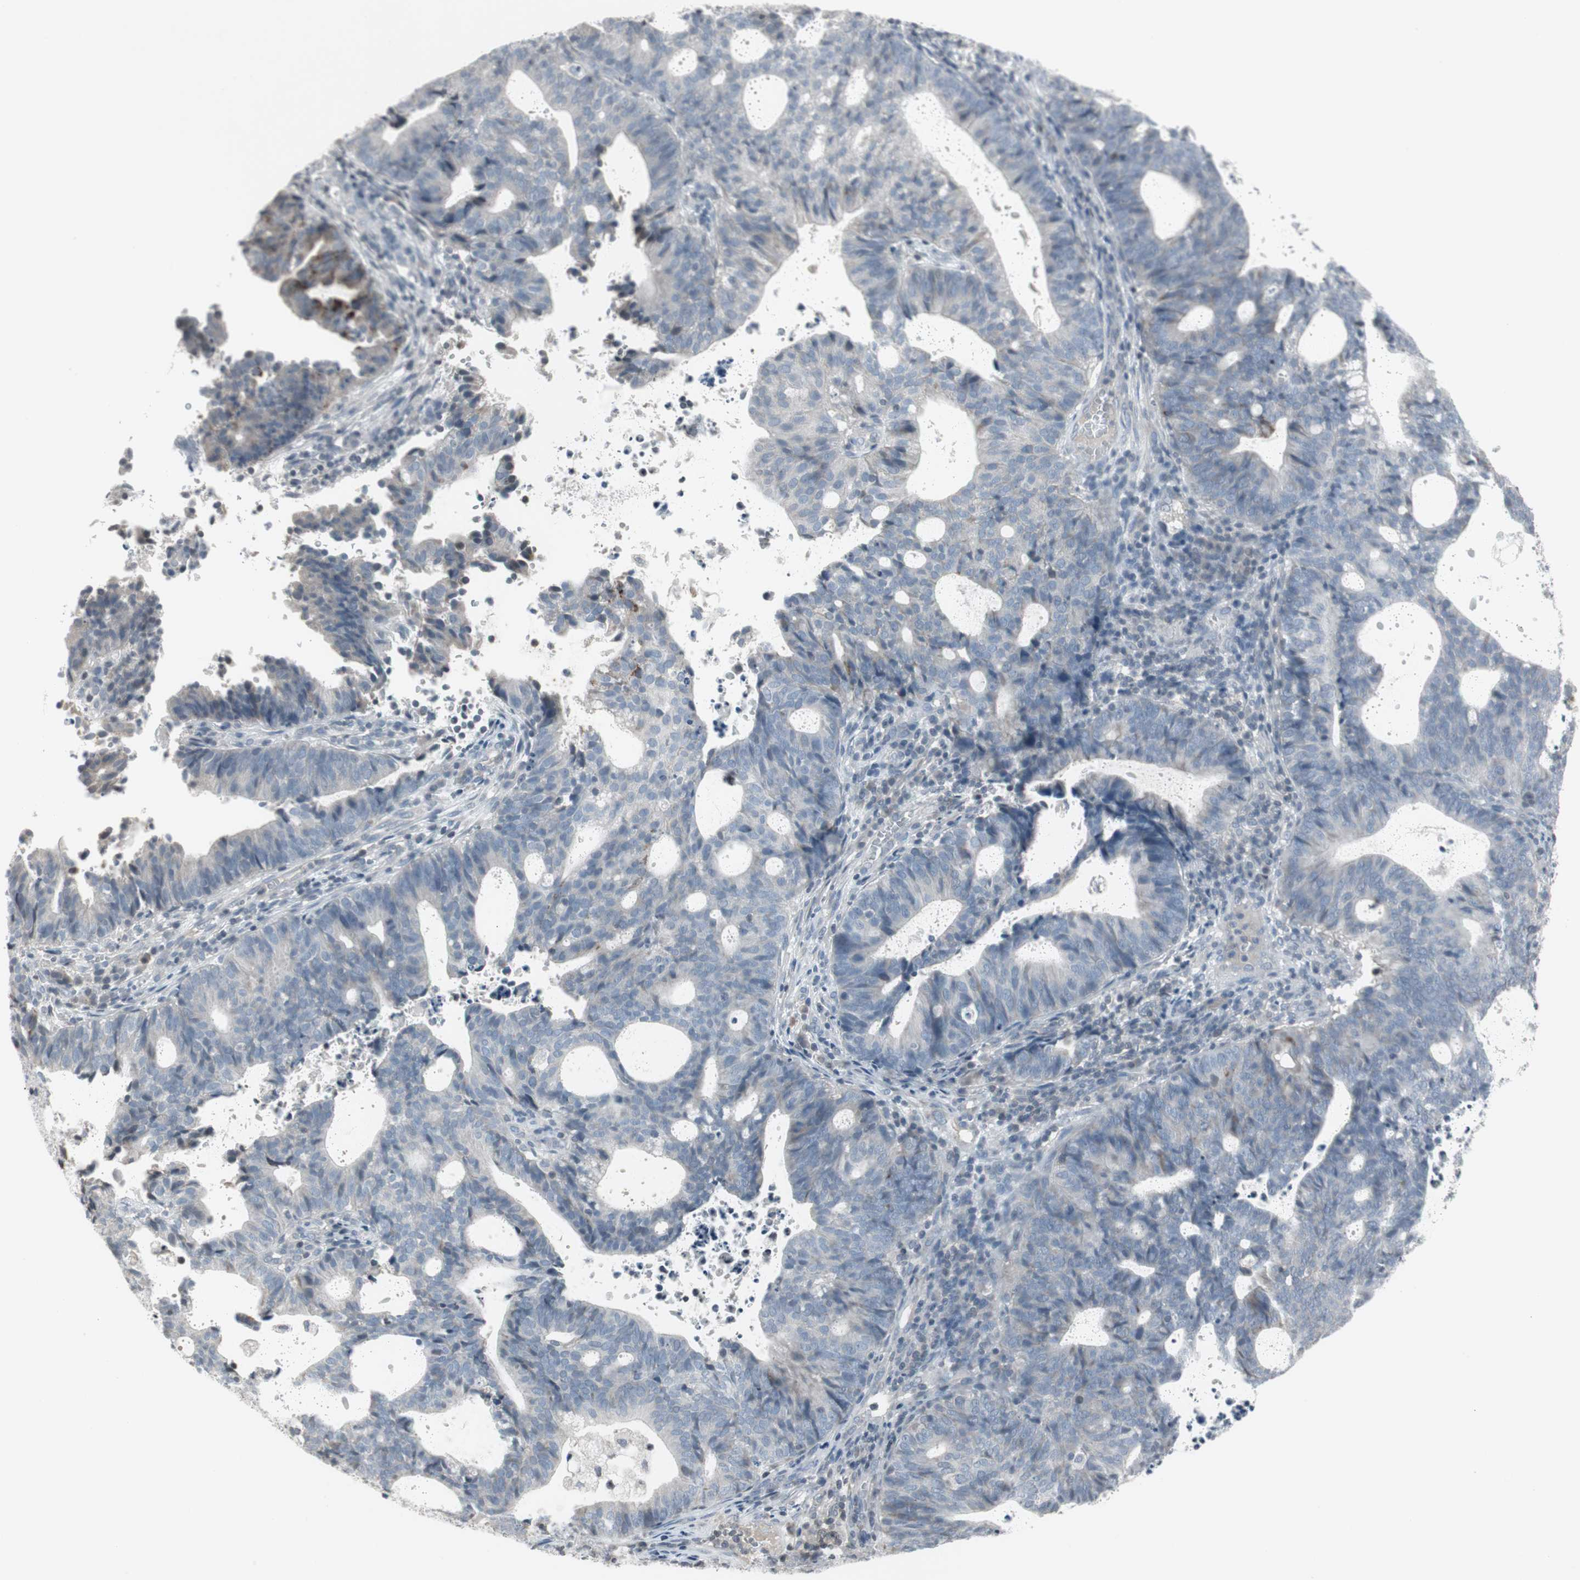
{"staining": {"intensity": "negative", "quantity": "none", "location": "none"}, "tissue": "endometrial cancer", "cell_type": "Tumor cells", "image_type": "cancer", "snomed": [{"axis": "morphology", "description": "Adenocarcinoma, NOS"}, {"axis": "topography", "description": "Uterus"}], "caption": "High magnification brightfield microscopy of endometrial cancer stained with DAB (3,3'-diaminobenzidine) (brown) and counterstained with hematoxylin (blue): tumor cells show no significant expression. Brightfield microscopy of IHC stained with DAB (3,3'-diaminobenzidine) (brown) and hematoxylin (blue), captured at high magnification.", "gene": "ARG2", "patient": {"sex": "female", "age": 83}}